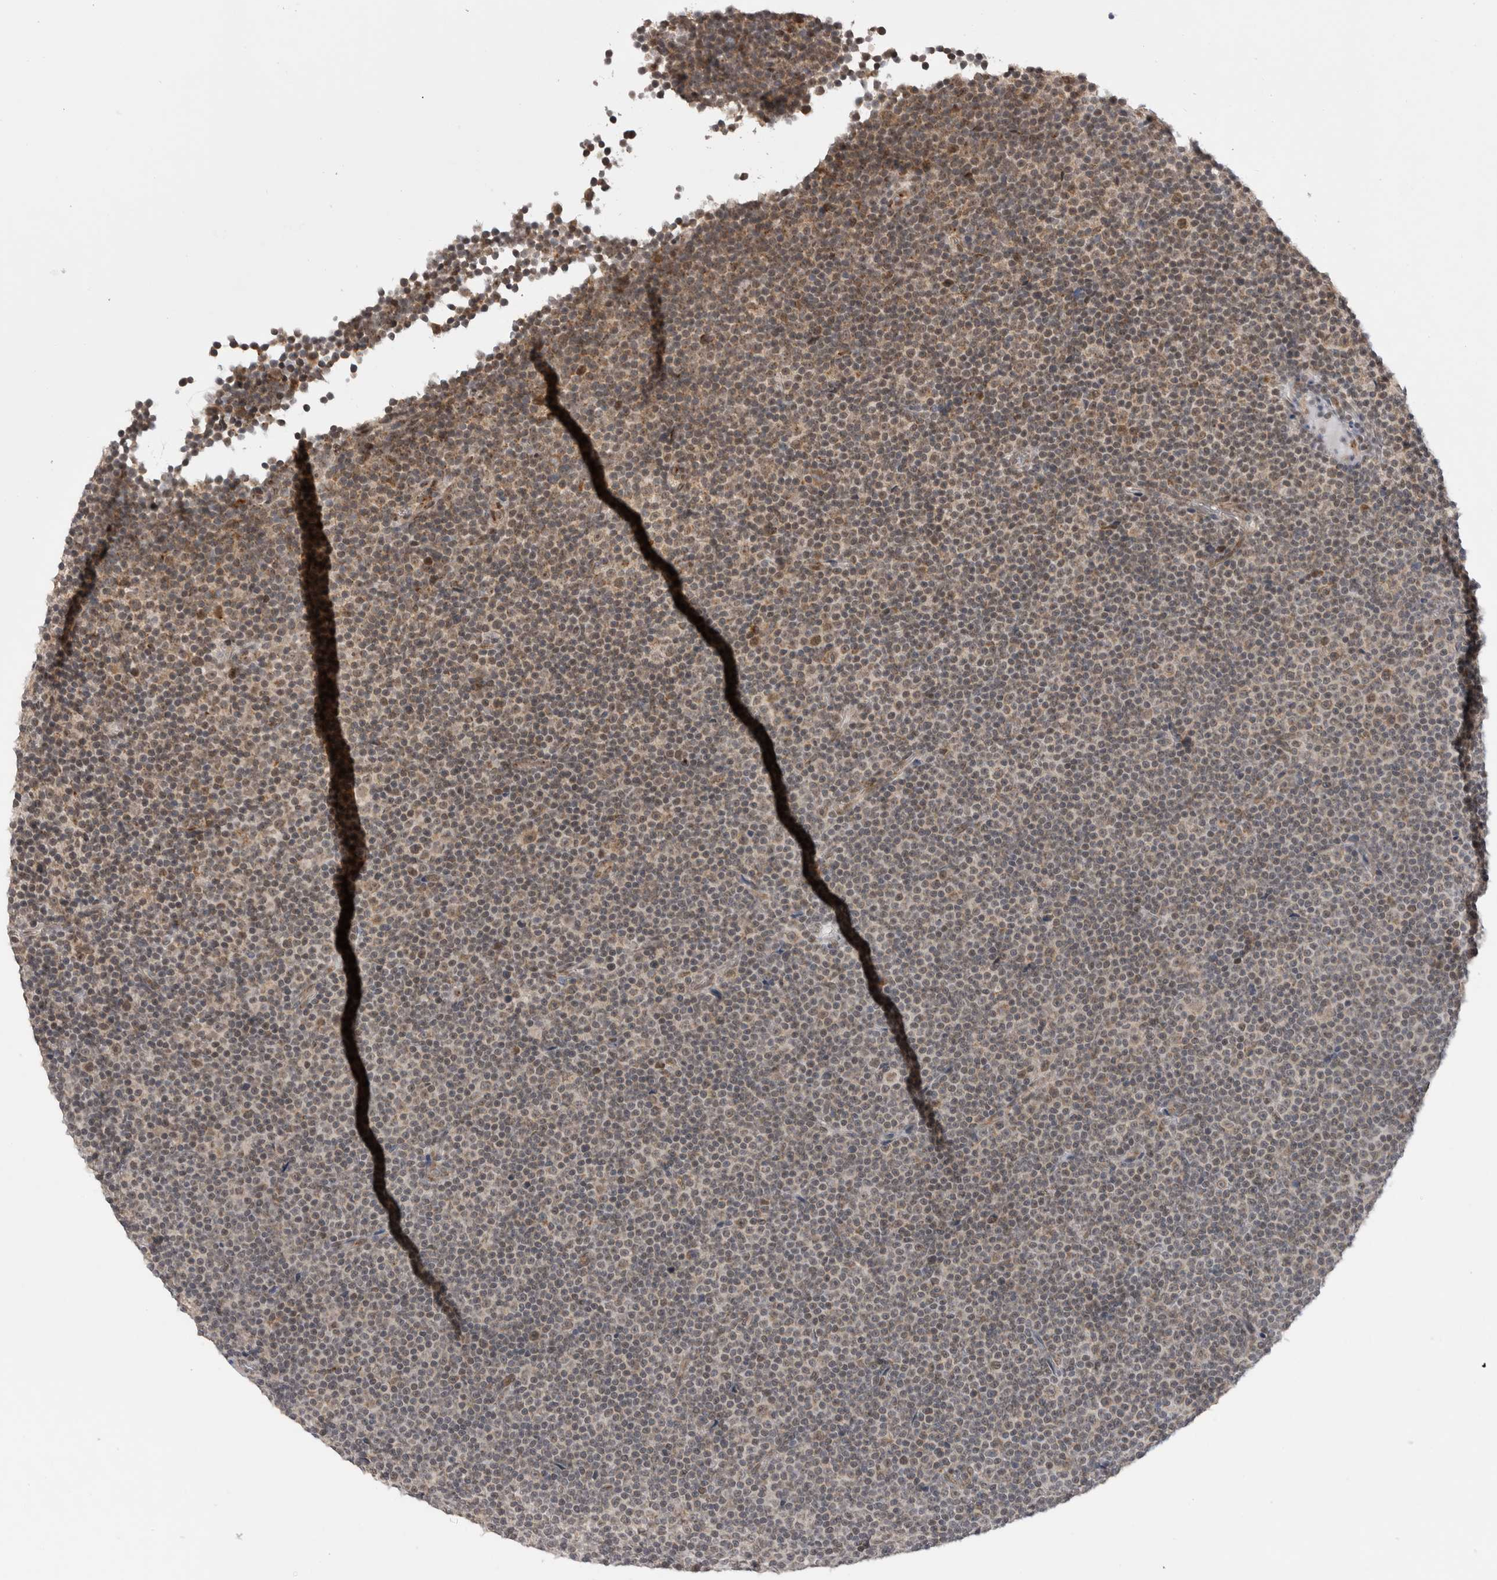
{"staining": {"intensity": "weak", "quantity": "25%-75%", "location": "nuclear"}, "tissue": "lymphoma", "cell_type": "Tumor cells", "image_type": "cancer", "snomed": [{"axis": "morphology", "description": "Malignant lymphoma, non-Hodgkin's type, Low grade"}, {"axis": "topography", "description": "Lymph node"}], "caption": "A histopathology image of human malignant lymphoma, non-Hodgkin's type (low-grade) stained for a protein demonstrates weak nuclear brown staining in tumor cells. (DAB (3,3'-diaminobenzidine) IHC with brightfield microscopy, high magnification).", "gene": "TMEM65", "patient": {"sex": "female", "age": 67}}